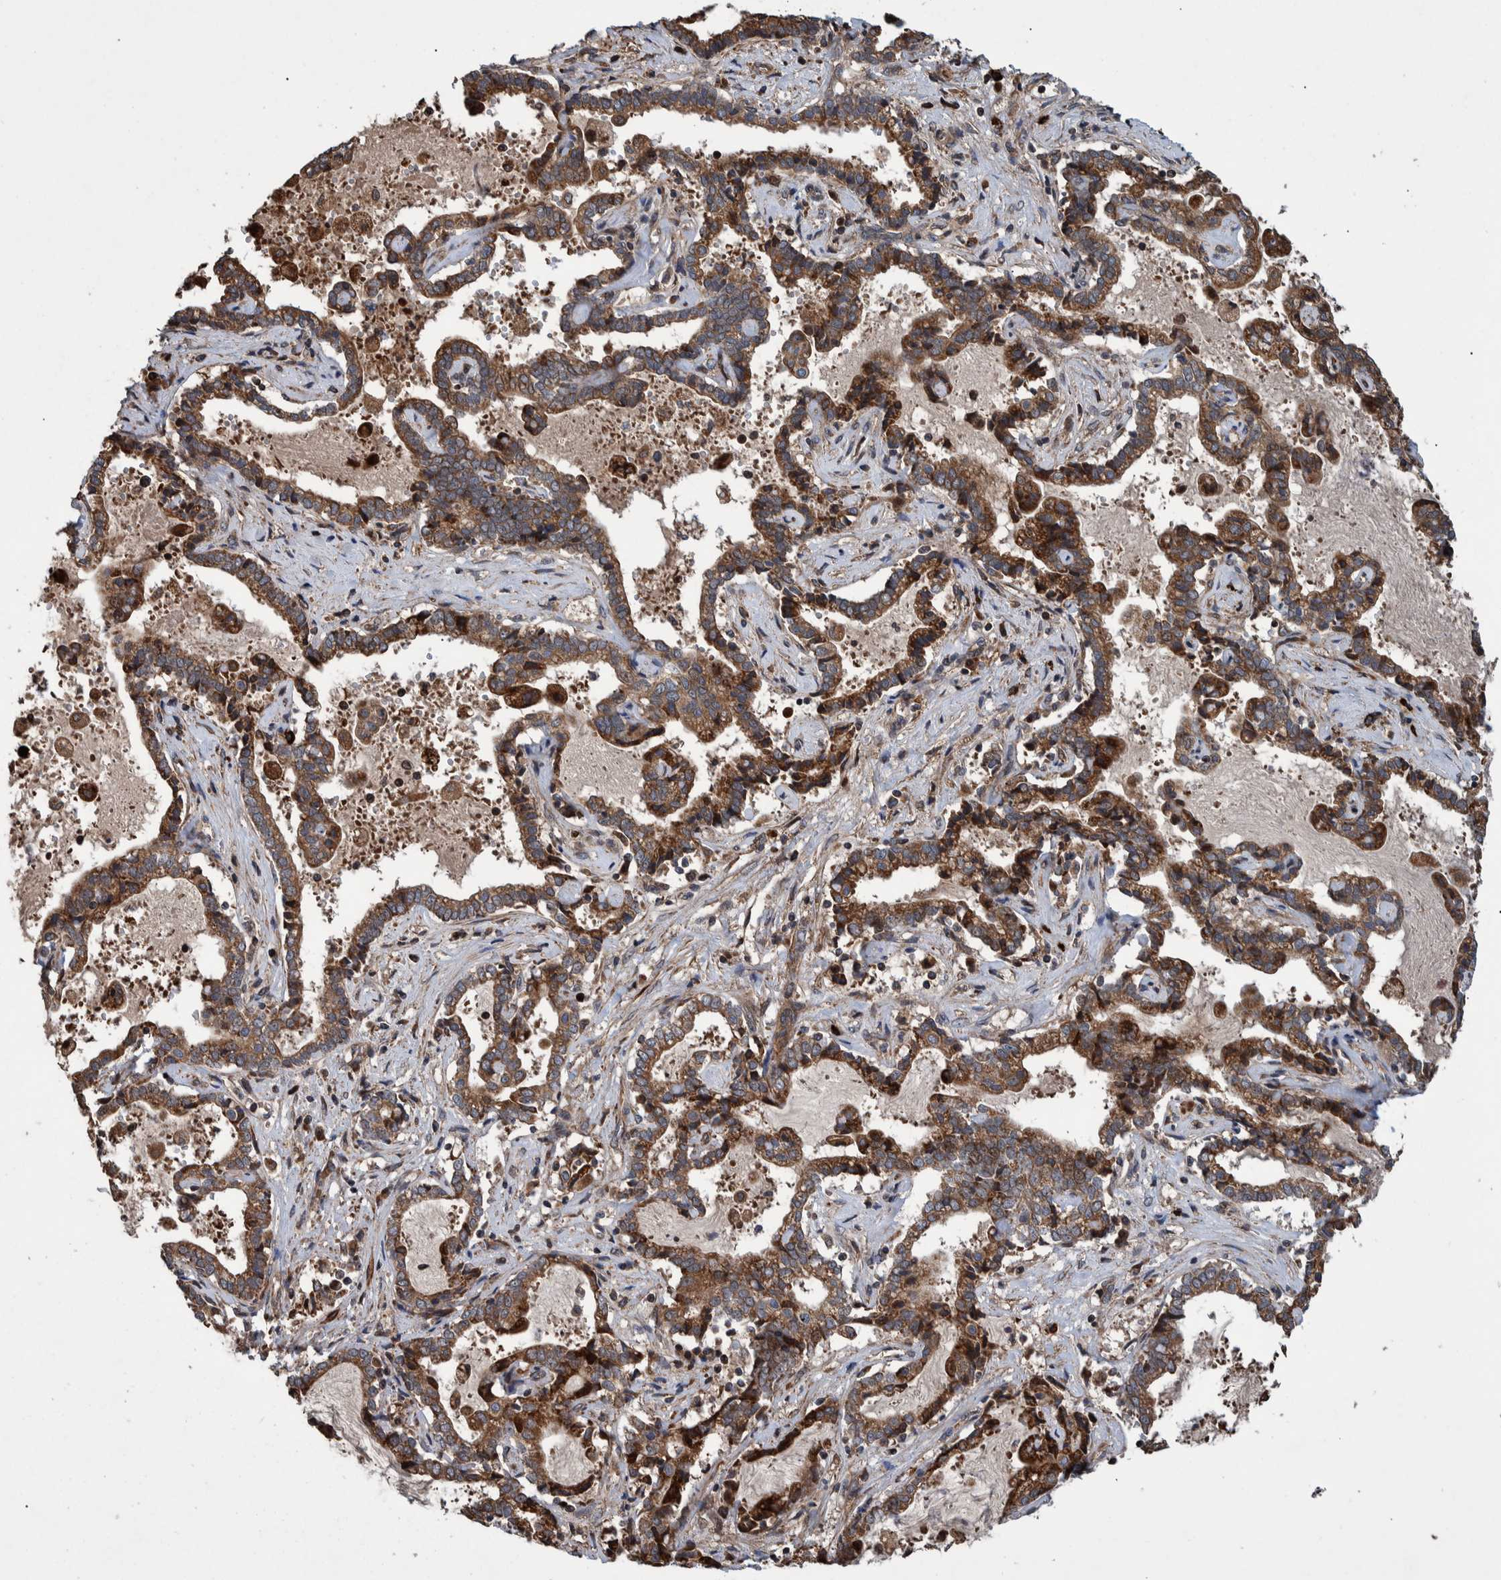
{"staining": {"intensity": "moderate", "quantity": ">75%", "location": "cytoplasmic/membranous"}, "tissue": "liver cancer", "cell_type": "Tumor cells", "image_type": "cancer", "snomed": [{"axis": "morphology", "description": "Cholangiocarcinoma"}, {"axis": "topography", "description": "Liver"}], "caption": "There is medium levels of moderate cytoplasmic/membranous expression in tumor cells of cholangiocarcinoma (liver), as demonstrated by immunohistochemical staining (brown color).", "gene": "B3GNTL1", "patient": {"sex": "male", "age": 57}}